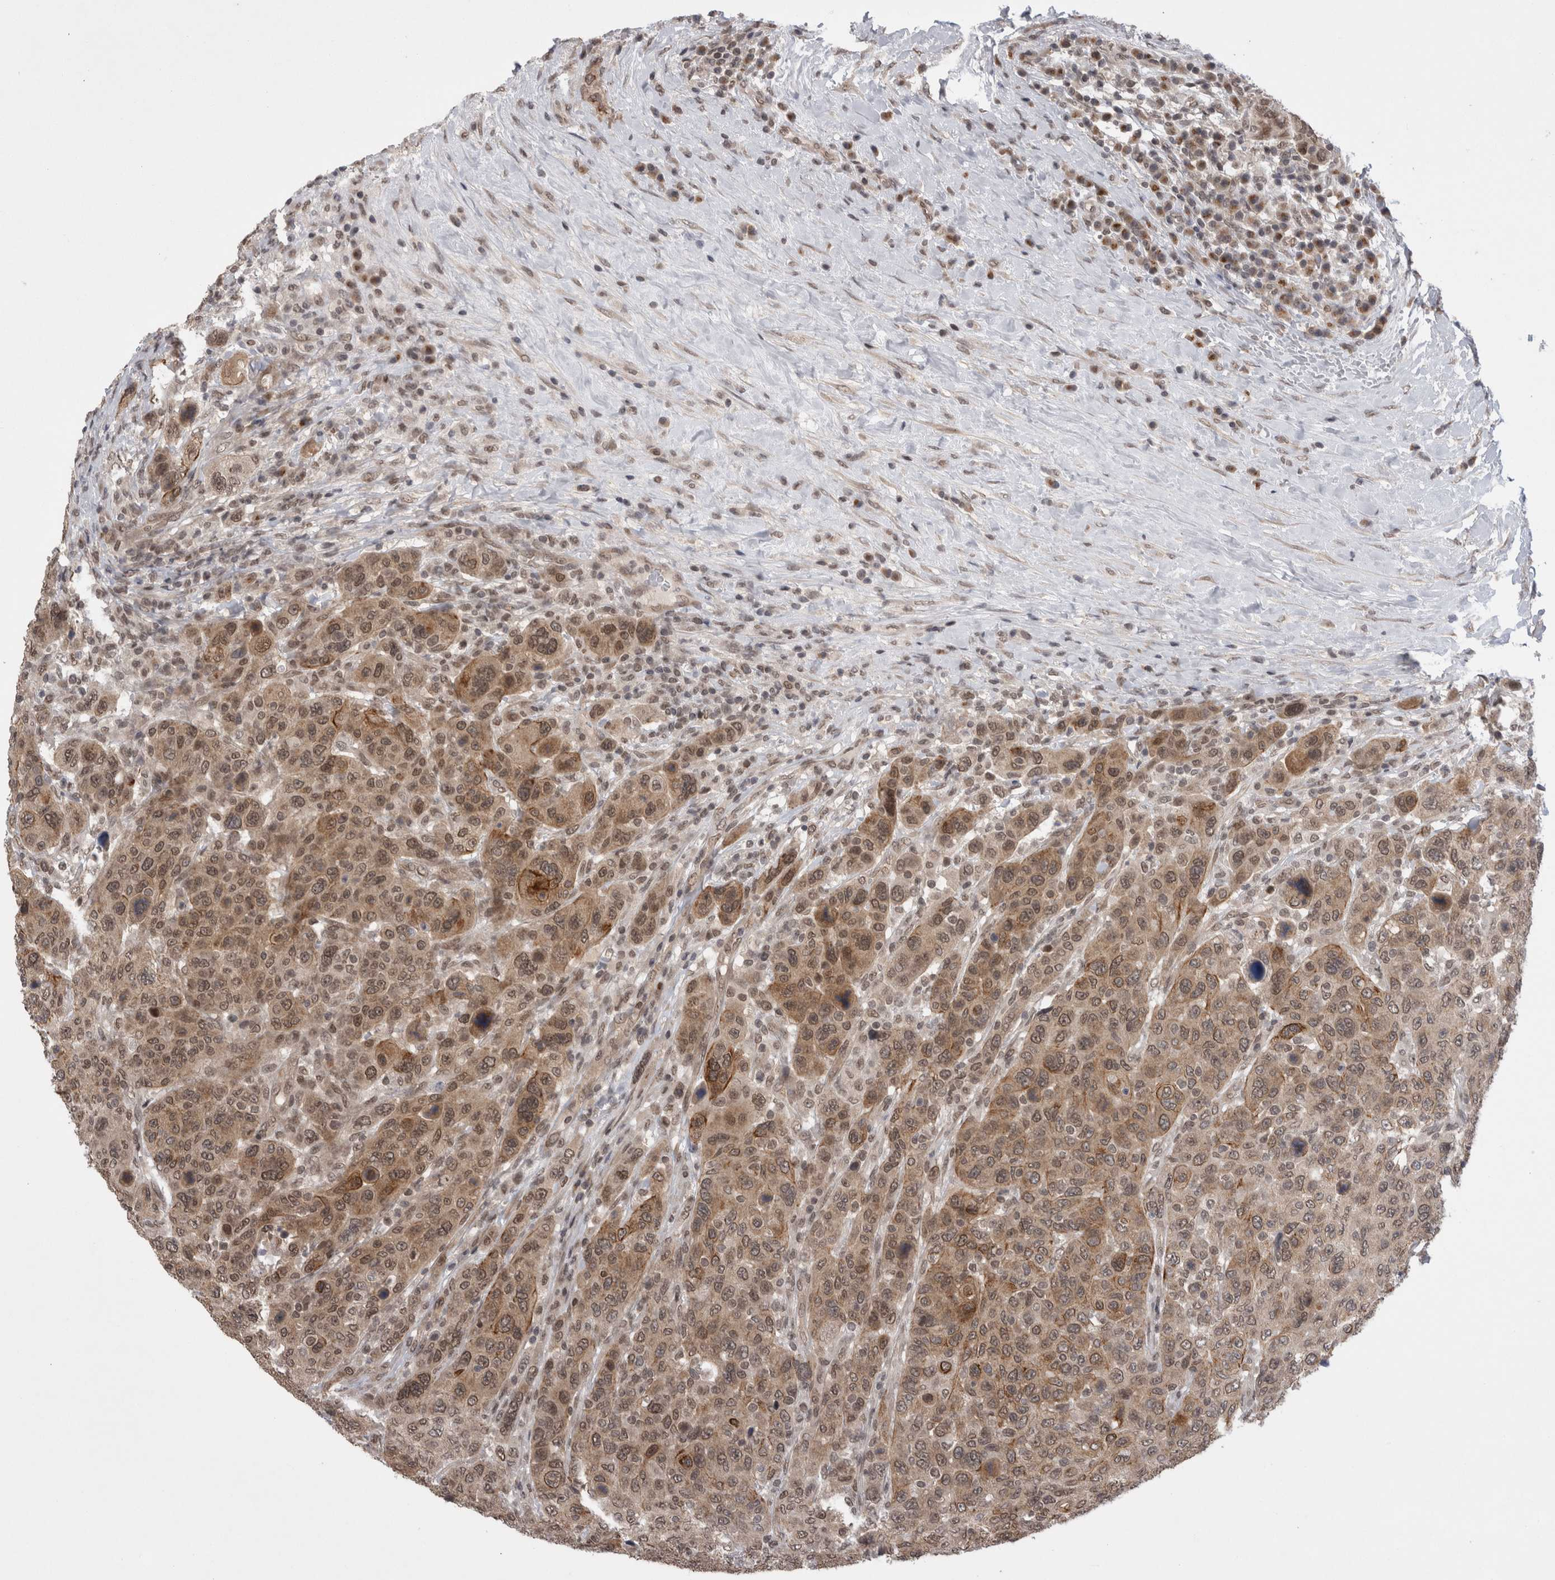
{"staining": {"intensity": "moderate", "quantity": ">75%", "location": "cytoplasmic/membranous,nuclear"}, "tissue": "breast cancer", "cell_type": "Tumor cells", "image_type": "cancer", "snomed": [{"axis": "morphology", "description": "Duct carcinoma"}, {"axis": "topography", "description": "Breast"}], "caption": "Protein staining by immunohistochemistry shows moderate cytoplasmic/membranous and nuclear staining in about >75% of tumor cells in breast cancer.", "gene": "ZNF341", "patient": {"sex": "female", "age": 37}}